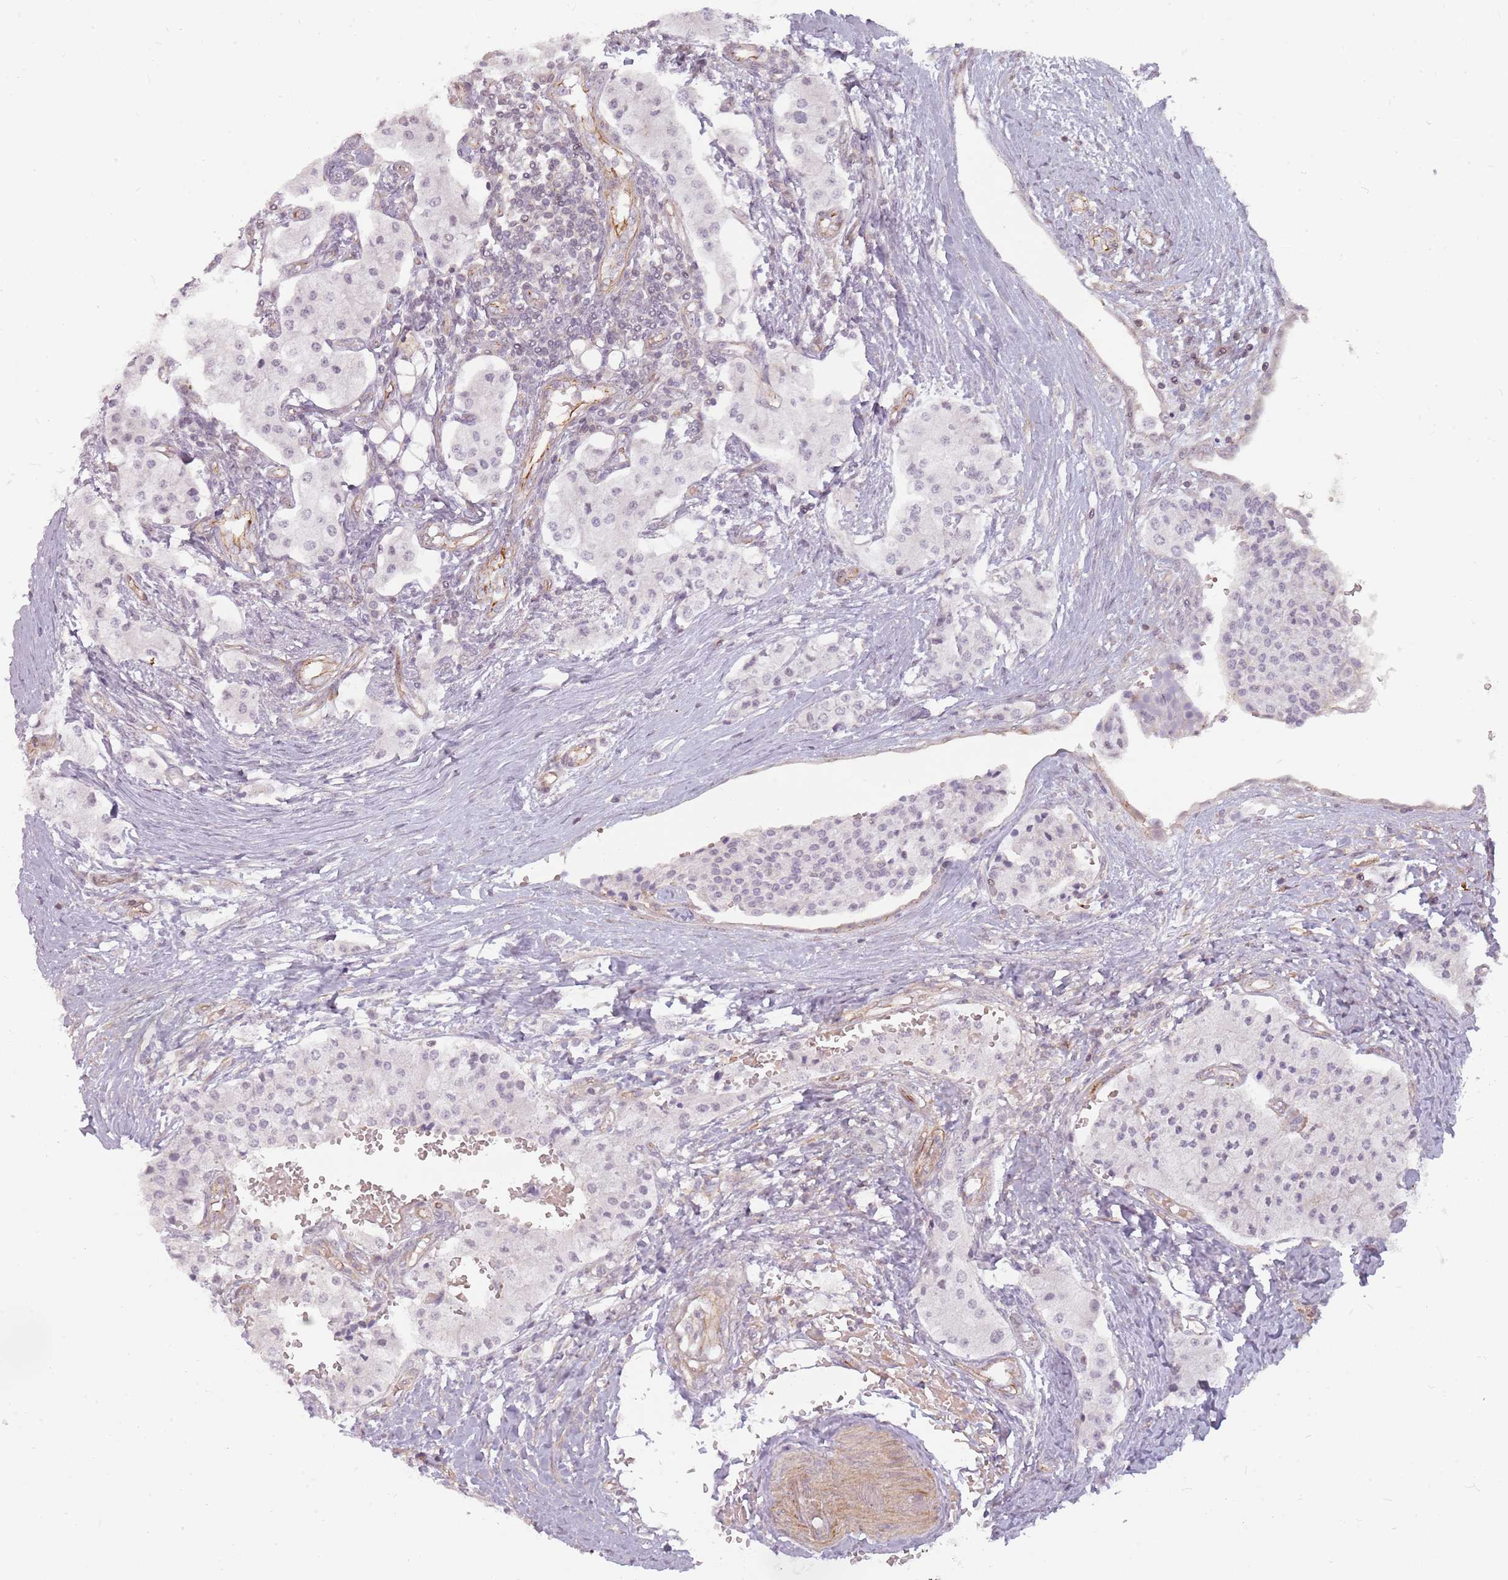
{"staining": {"intensity": "negative", "quantity": "none", "location": "none"}, "tissue": "carcinoid", "cell_type": "Tumor cells", "image_type": "cancer", "snomed": [{"axis": "morphology", "description": "Carcinoid, malignant, NOS"}, {"axis": "topography", "description": "Colon"}], "caption": "A high-resolution histopathology image shows immunohistochemistry staining of carcinoid, which demonstrates no significant staining in tumor cells. (DAB immunohistochemistry, high magnification).", "gene": "PPP1R14C", "patient": {"sex": "female", "age": 52}}